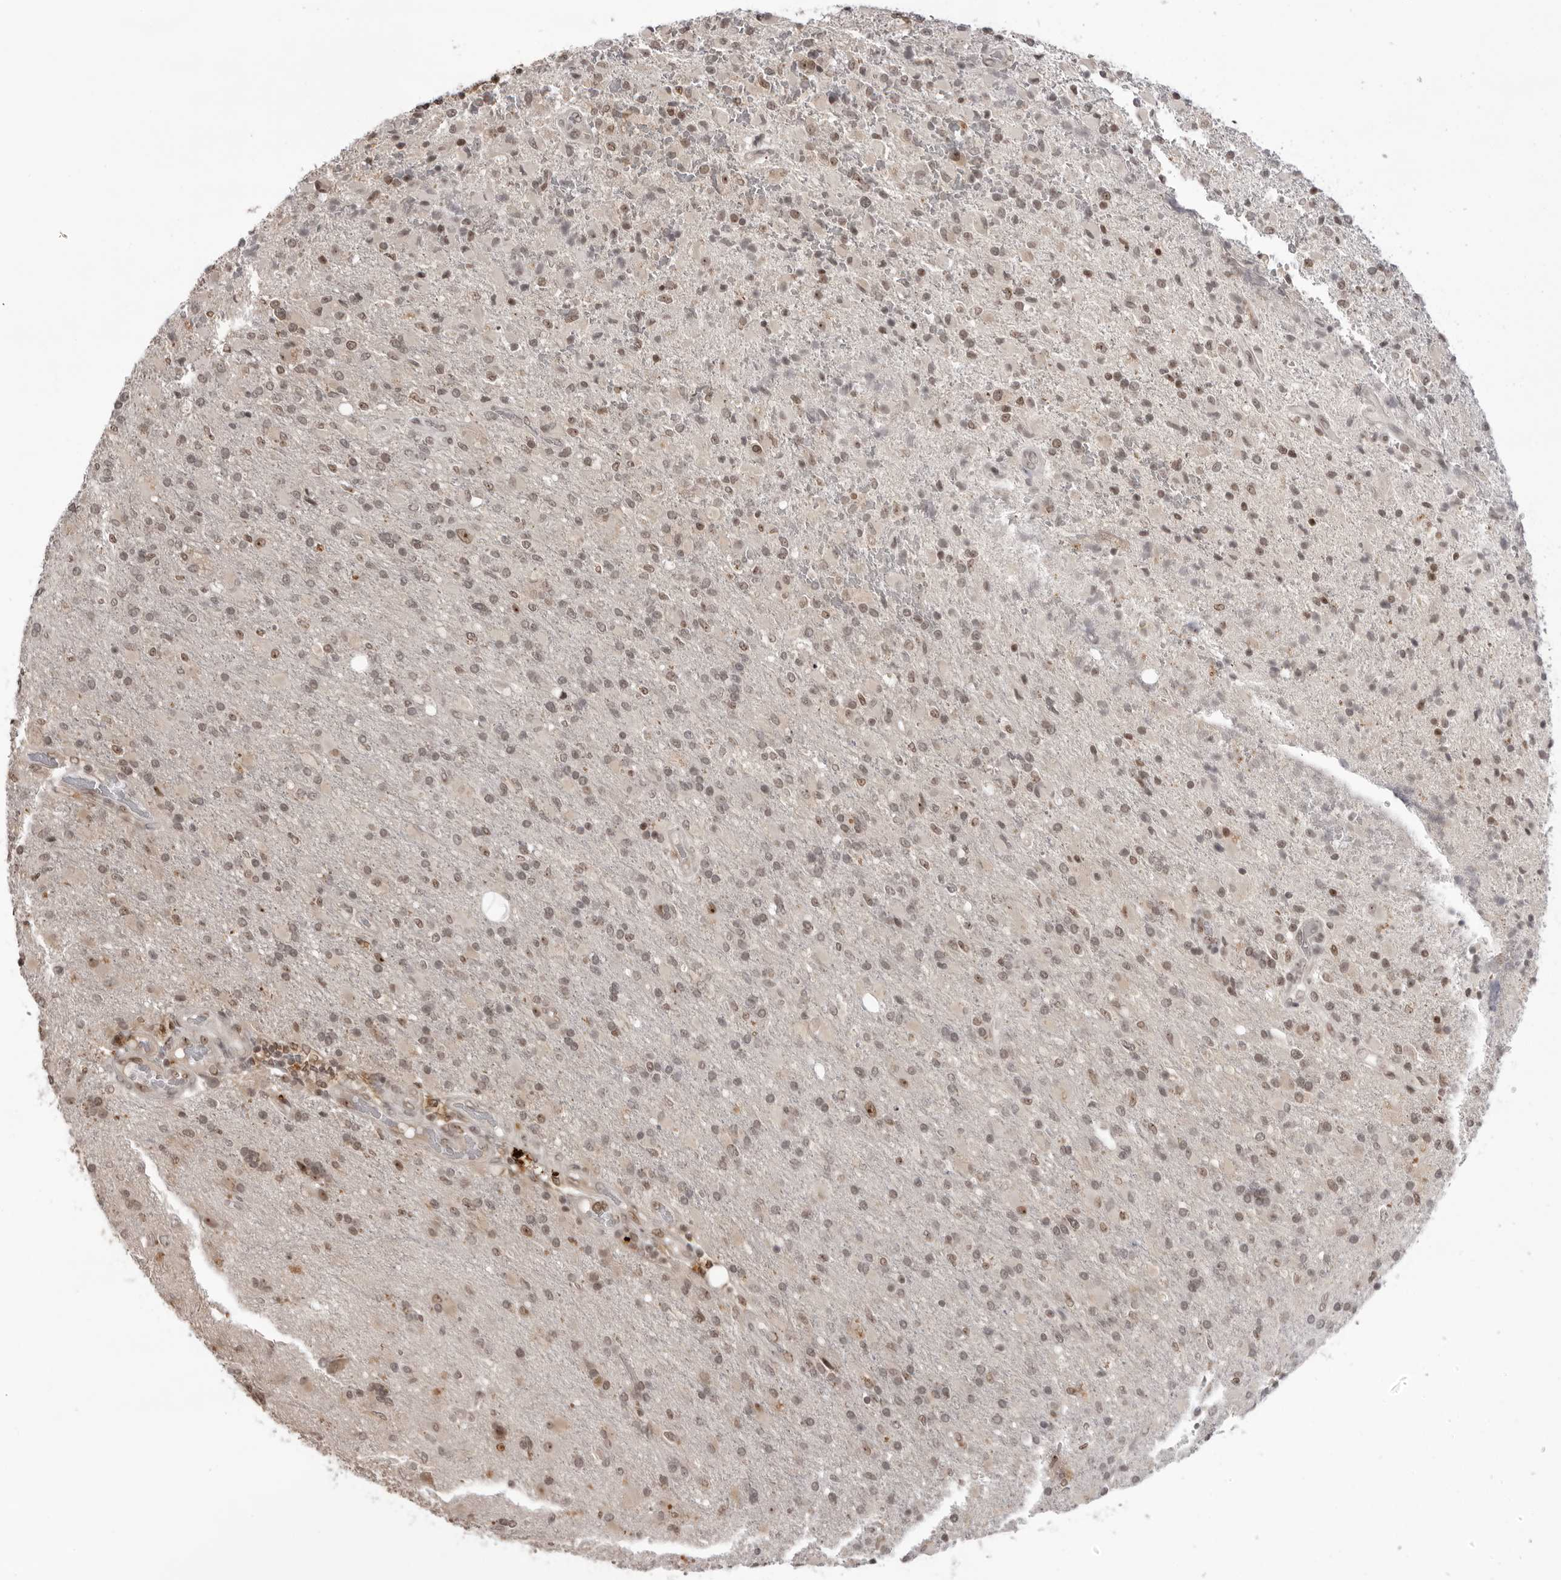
{"staining": {"intensity": "weak", "quantity": ">75%", "location": "nuclear"}, "tissue": "glioma", "cell_type": "Tumor cells", "image_type": "cancer", "snomed": [{"axis": "morphology", "description": "Glioma, malignant, High grade"}, {"axis": "topography", "description": "Brain"}], "caption": "Protein expression by immunohistochemistry shows weak nuclear positivity in approximately >75% of tumor cells in glioma. The protein is stained brown, and the nuclei are stained in blue (DAB IHC with brightfield microscopy, high magnification).", "gene": "EXOSC10", "patient": {"sex": "male", "age": 71}}